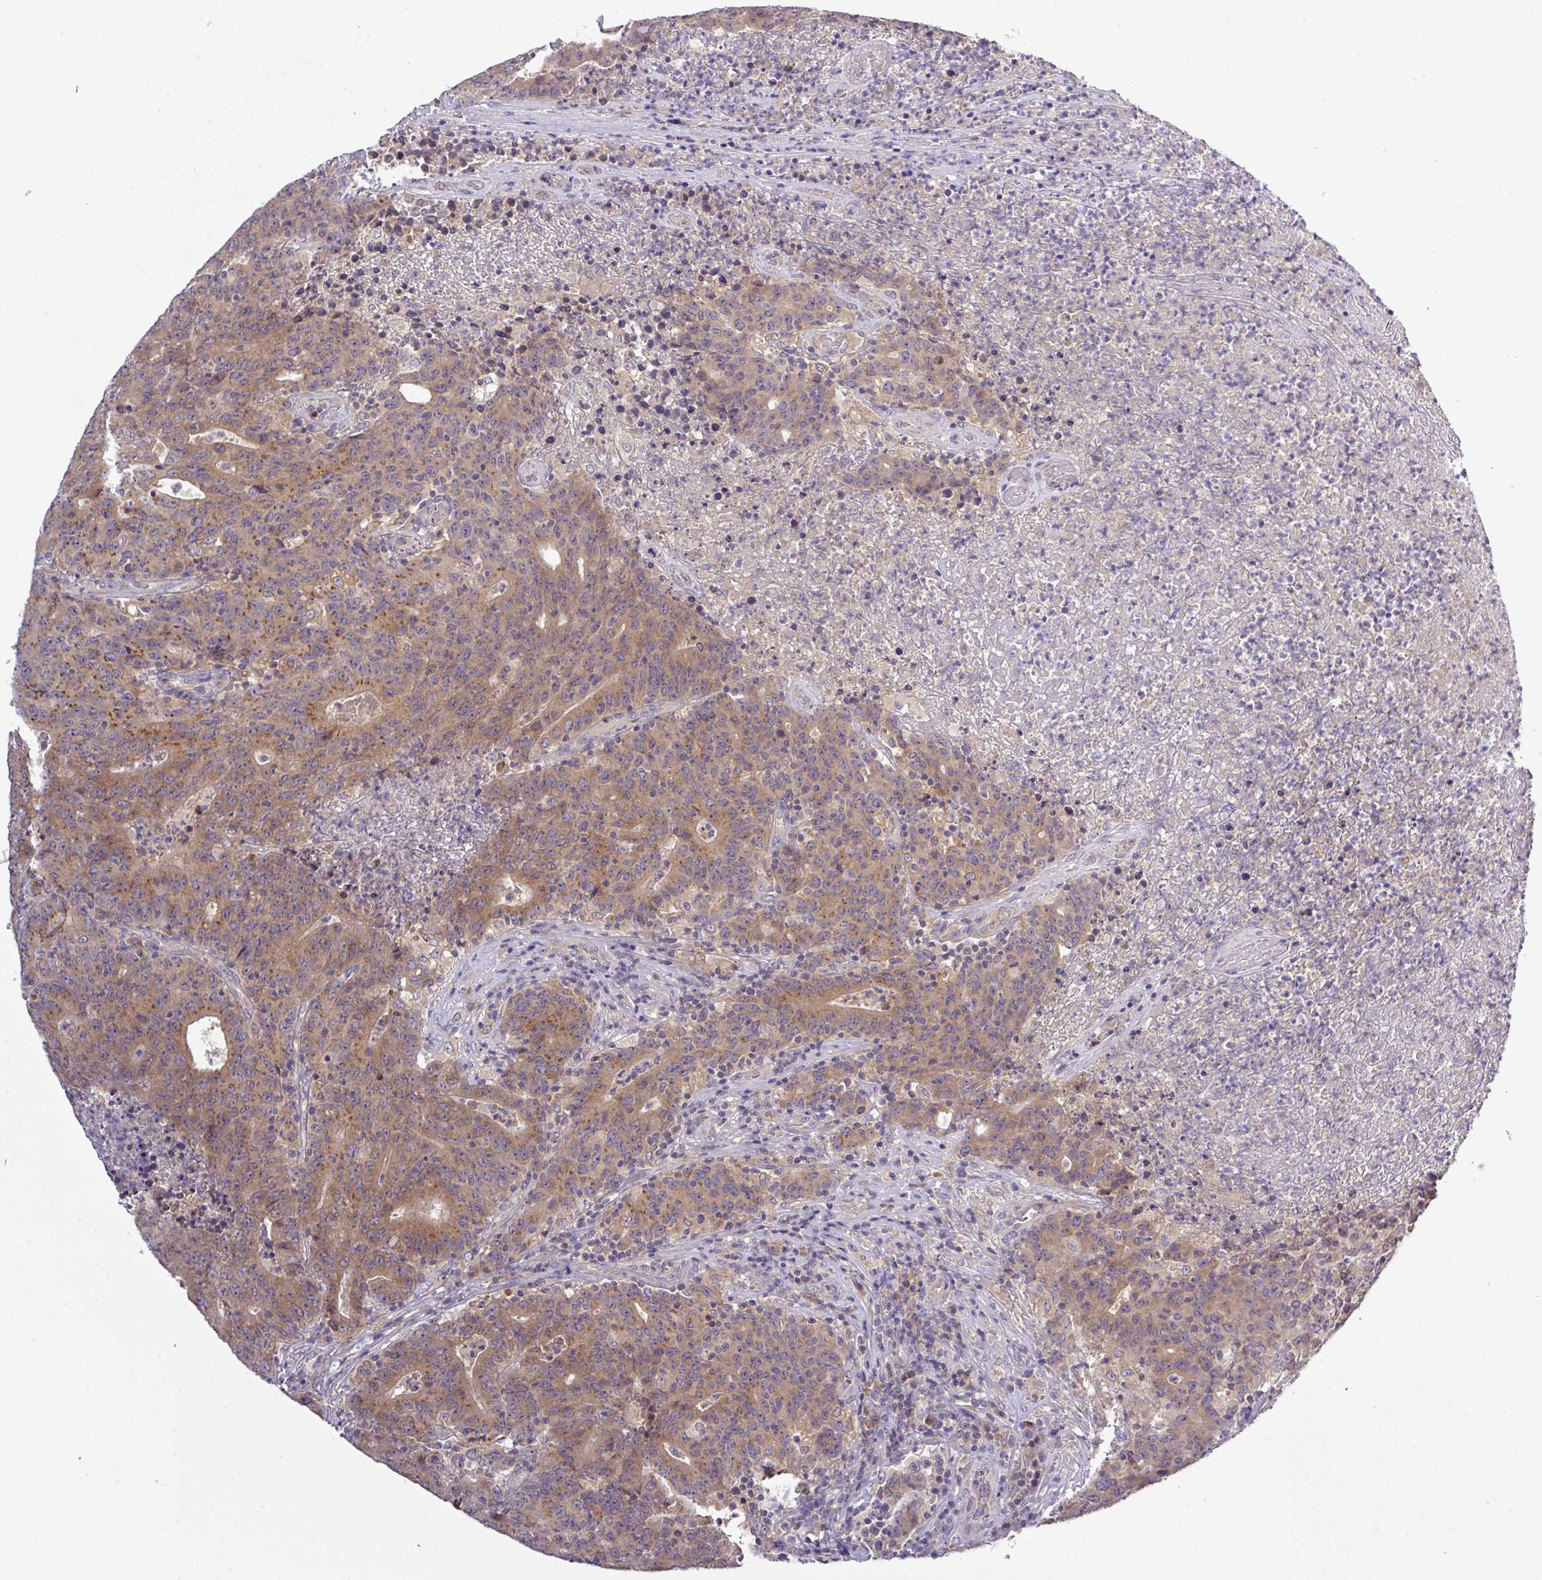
{"staining": {"intensity": "moderate", "quantity": ">75%", "location": "cytoplasmic/membranous"}, "tissue": "colorectal cancer", "cell_type": "Tumor cells", "image_type": "cancer", "snomed": [{"axis": "morphology", "description": "Adenocarcinoma, NOS"}, {"axis": "topography", "description": "Colon"}], "caption": "IHC of human adenocarcinoma (colorectal) shows medium levels of moderate cytoplasmic/membranous expression in approximately >75% of tumor cells.", "gene": "TMEM62", "patient": {"sex": "female", "age": 75}}